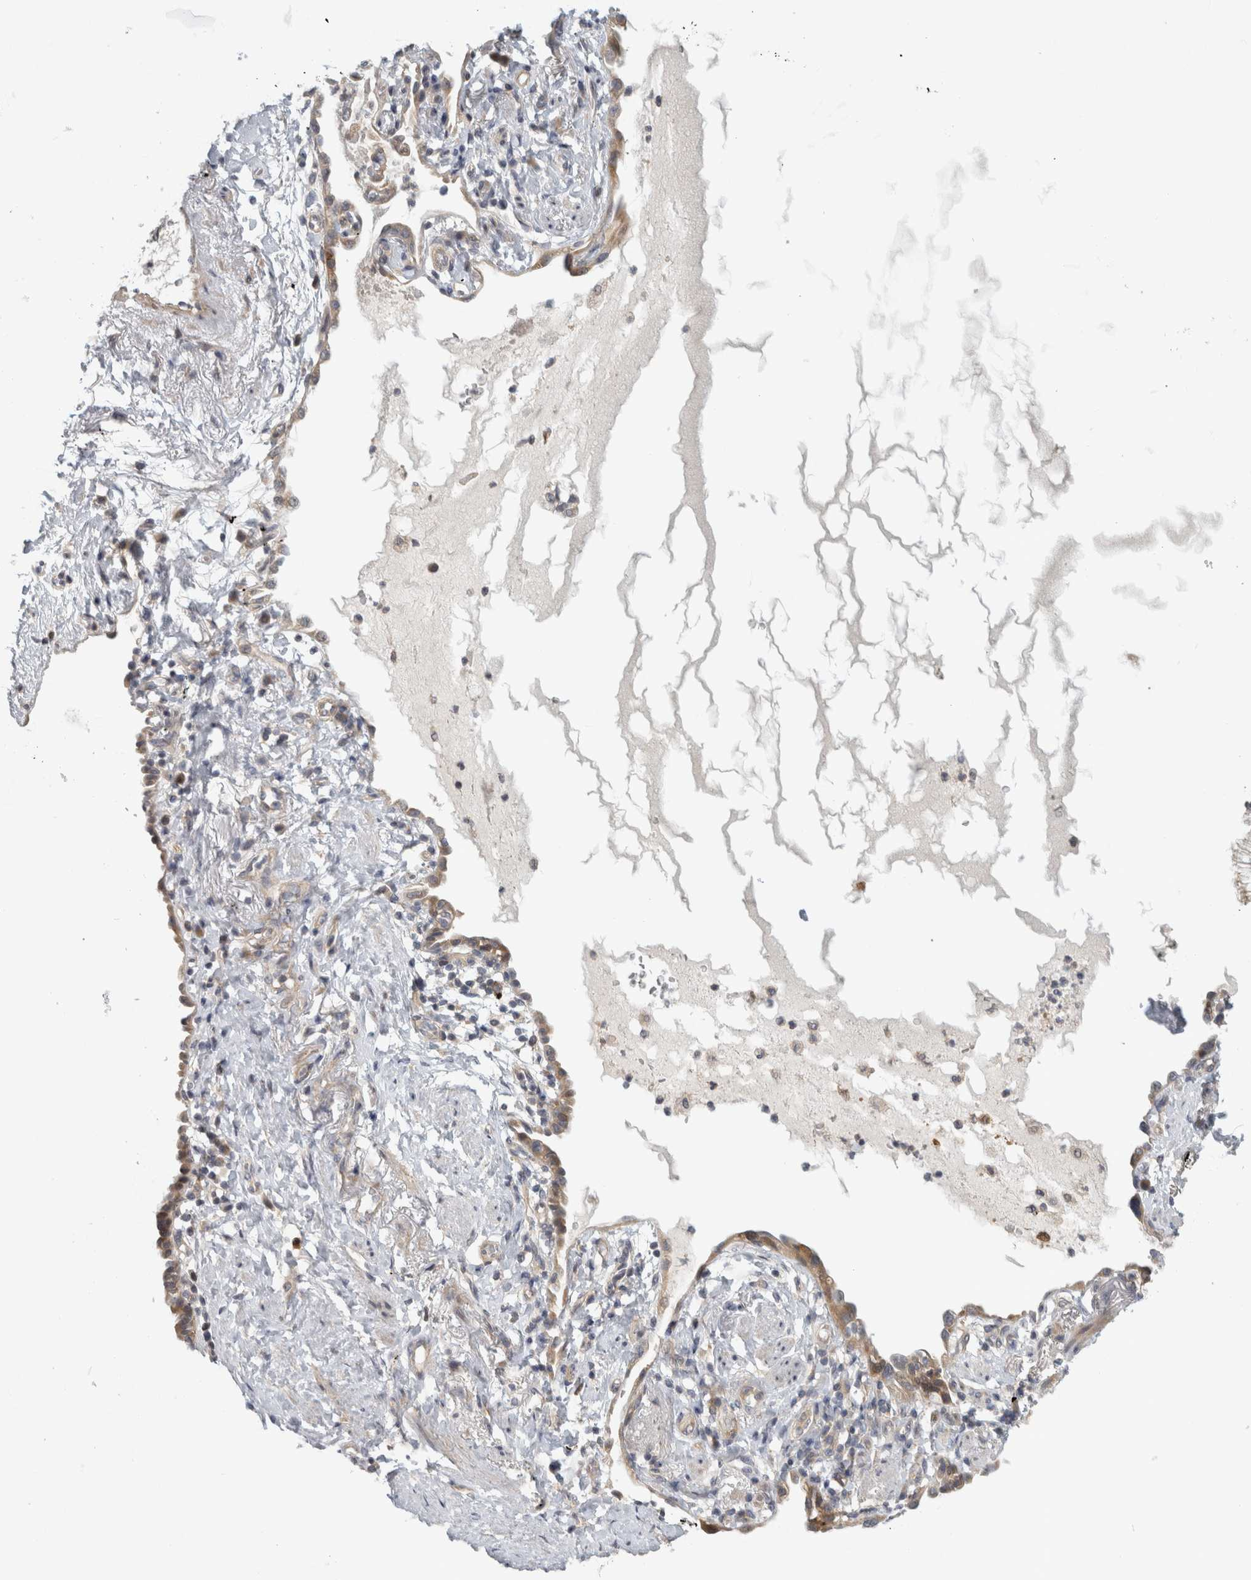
{"staining": {"intensity": "weak", "quantity": "25%-75%", "location": "cytoplasmic/membranous"}, "tissue": "lung cancer", "cell_type": "Tumor cells", "image_type": "cancer", "snomed": [{"axis": "morphology", "description": "Adenocarcinoma, NOS"}, {"axis": "topography", "description": "Lung"}], "caption": "A low amount of weak cytoplasmic/membranous expression is appreciated in approximately 25%-75% of tumor cells in lung adenocarcinoma tissue.", "gene": "ZNF804B", "patient": {"sex": "female", "age": 70}}